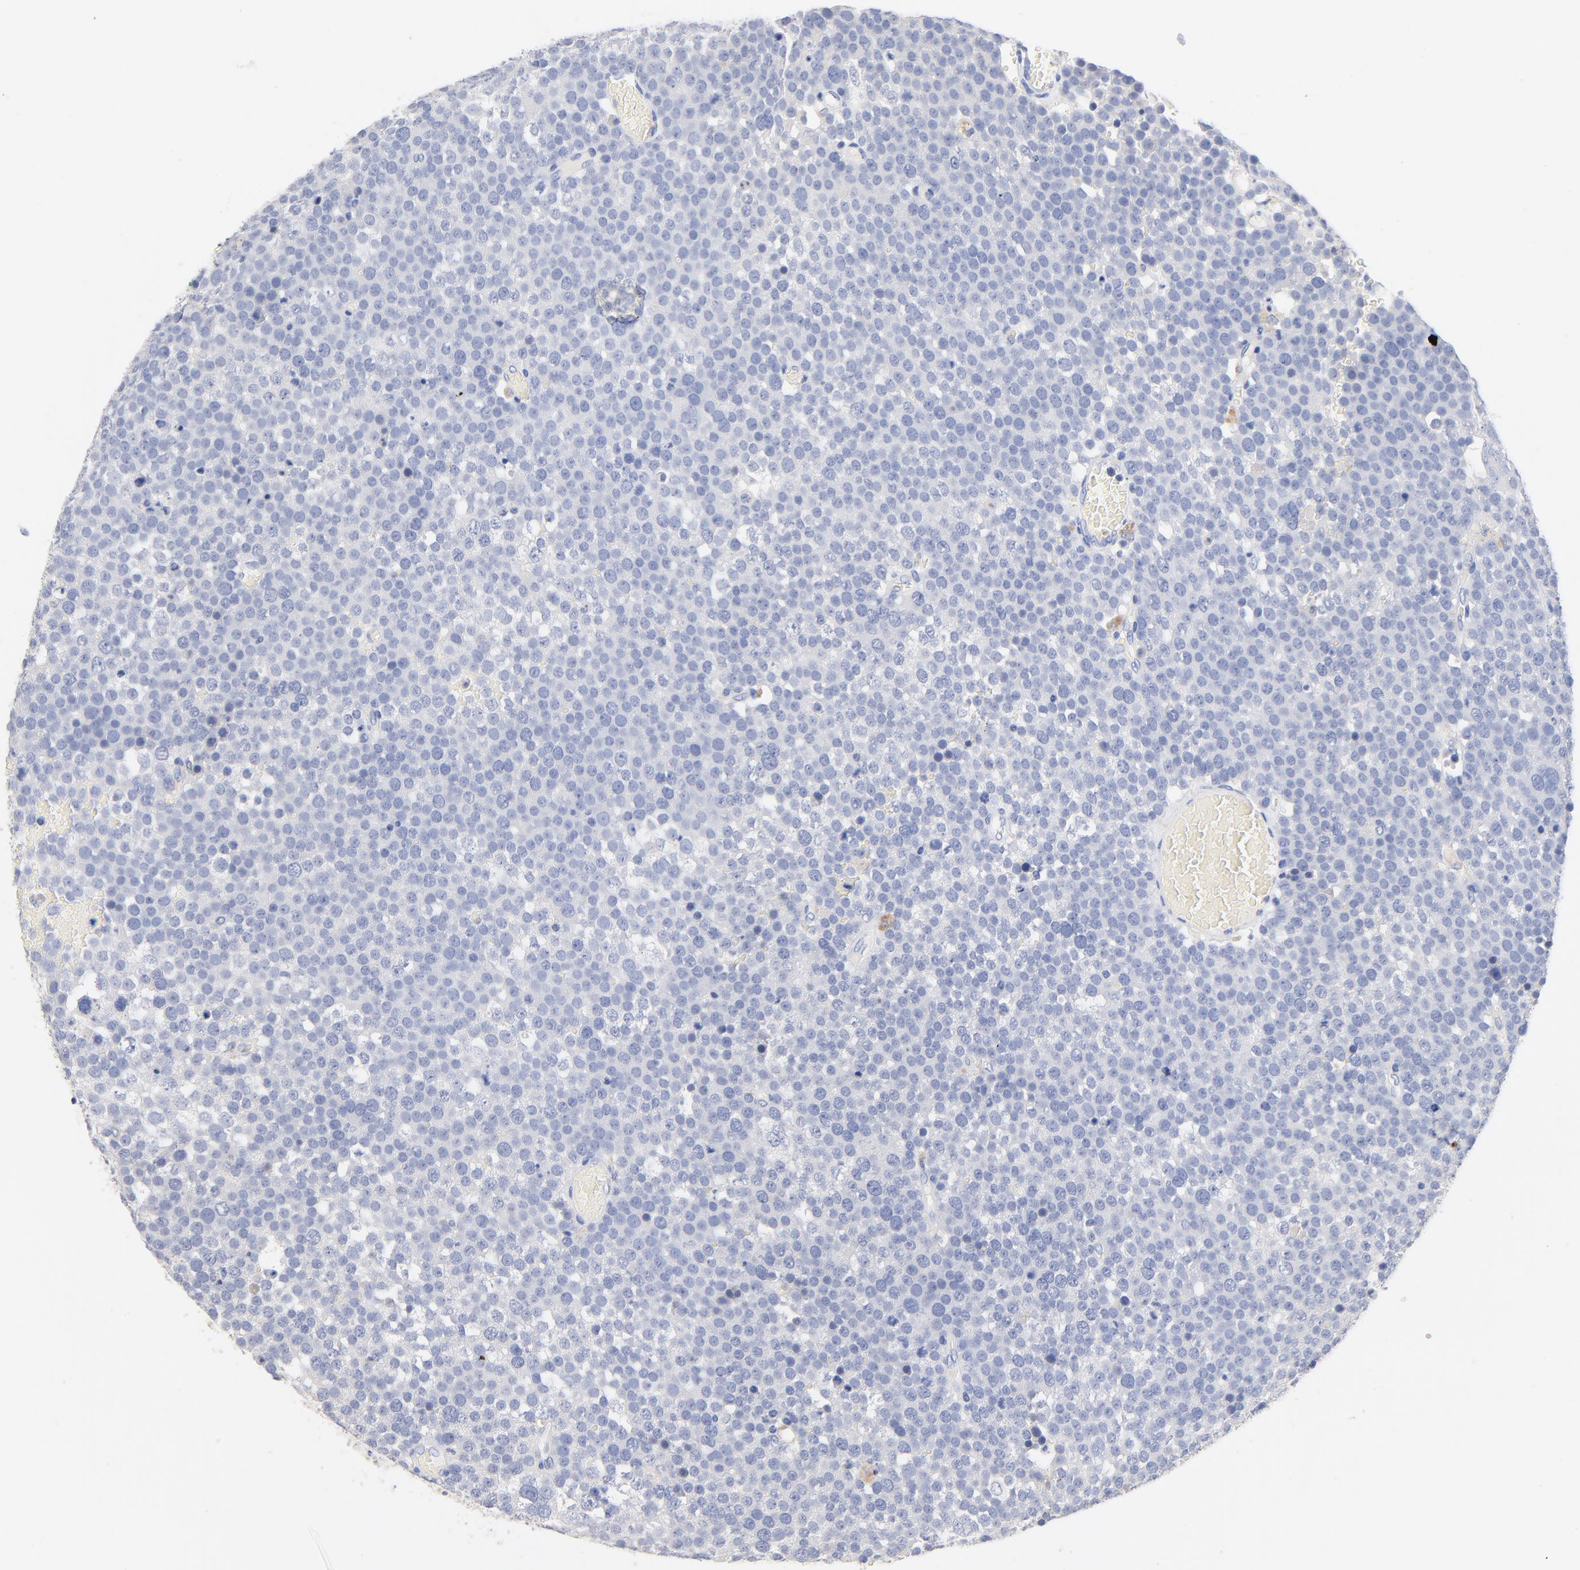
{"staining": {"intensity": "negative", "quantity": "none", "location": "none"}, "tissue": "testis cancer", "cell_type": "Tumor cells", "image_type": "cancer", "snomed": [{"axis": "morphology", "description": "Seminoma, NOS"}, {"axis": "topography", "description": "Testis"}], "caption": "An immunohistochemistry histopathology image of testis cancer is shown. There is no staining in tumor cells of testis cancer. (DAB (3,3'-diaminobenzidine) IHC, high magnification).", "gene": "CPS1", "patient": {"sex": "male", "age": 71}}